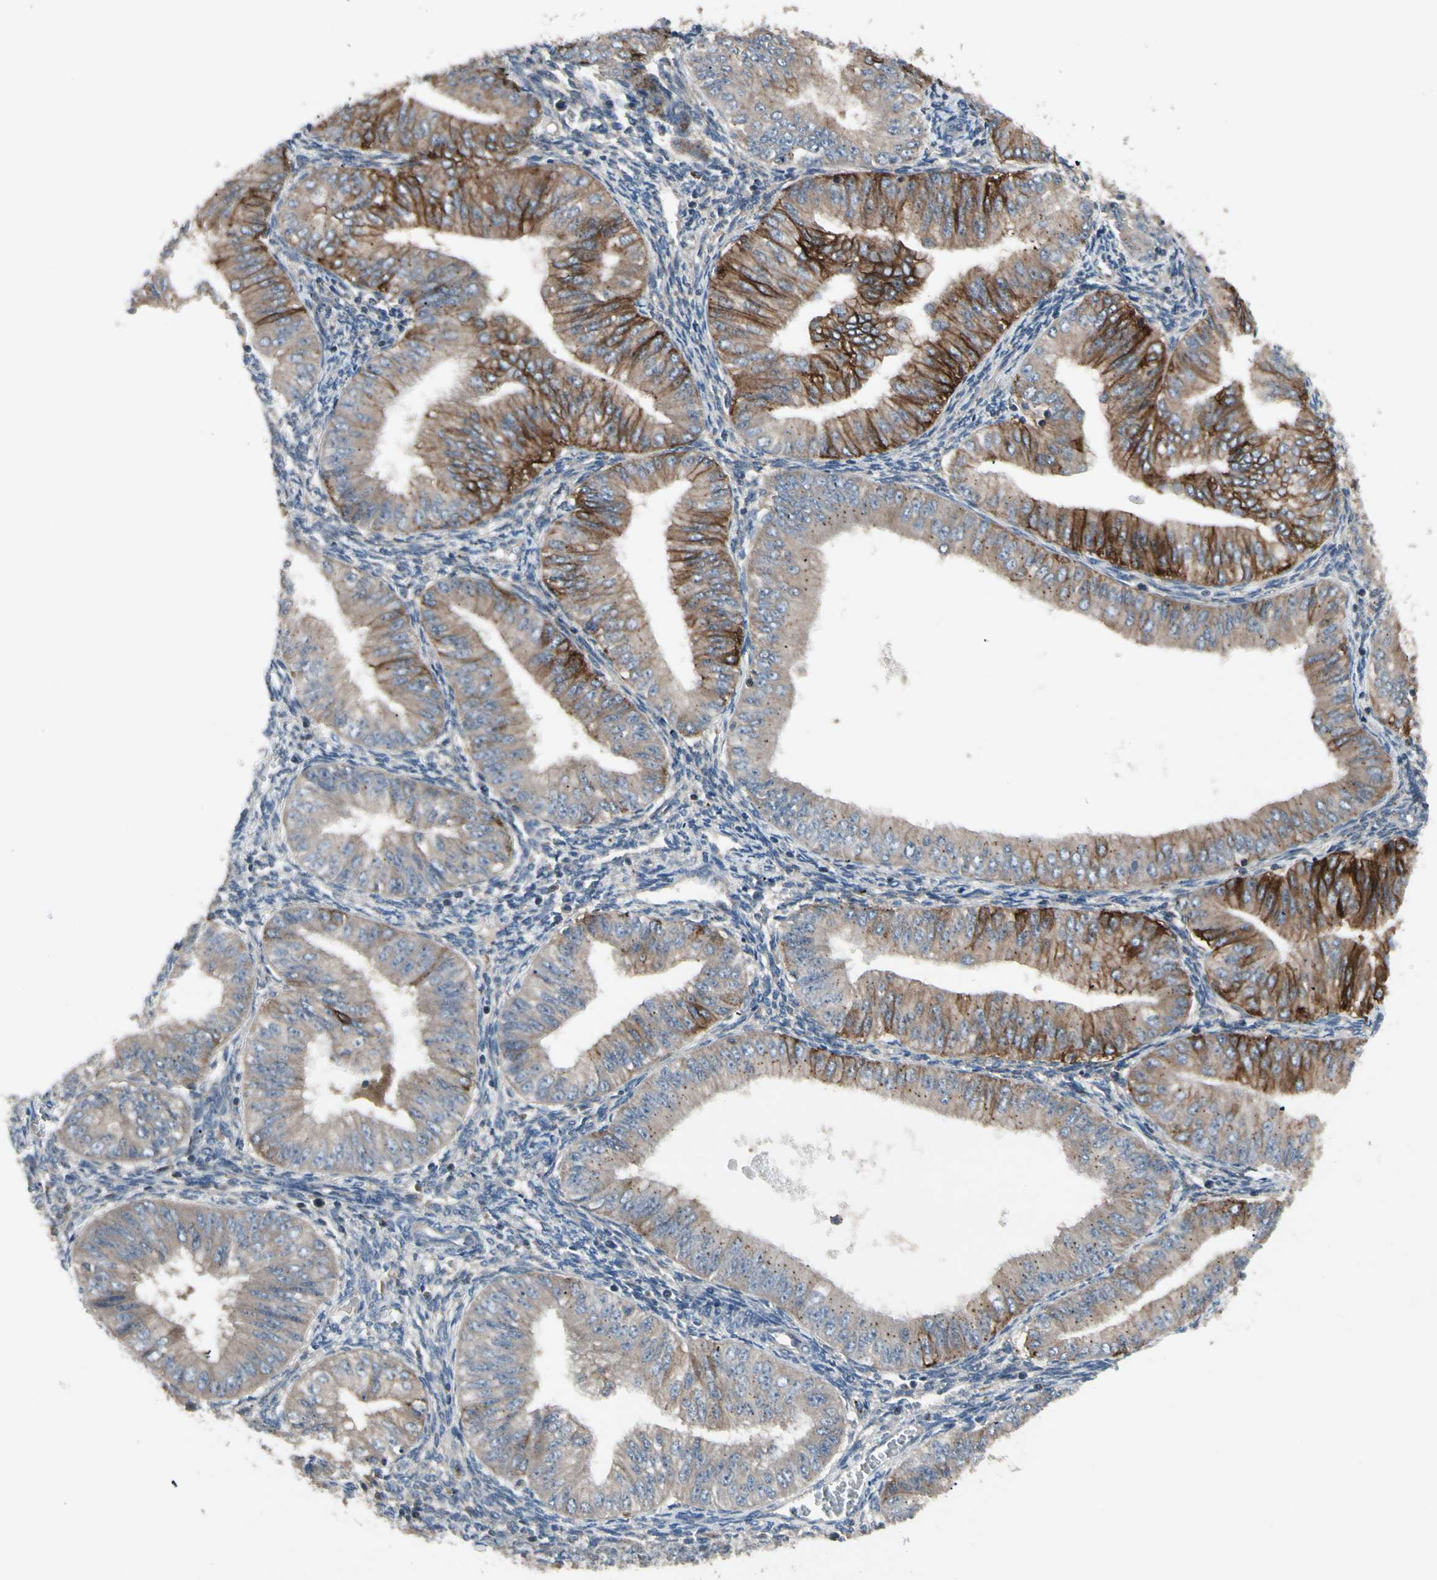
{"staining": {"intensity": "moderate", "quantity": "25%-75%", "location": "cytoplasmic/membranous"}, "tissue": "endometrial cancer", "cell_type": "Tumor cells", "image_type": "cancer", "snomed": [{"axis": "morphology", "description": "Normal tissue, NOS"}, {"axis": "morphology", "description": "Adenocarcinoma, NOS"}, {"axis": "topography", "description": "Endometrium"}], "caption": "Endometrial adenocarcinoma stained for a protein (brown) reveals moderate cytoplasmic/membranous positive positivity in about 25%-75% of tumor cells.", "gene": "NMI", "patient": {"sex": "female", "age": 53}}